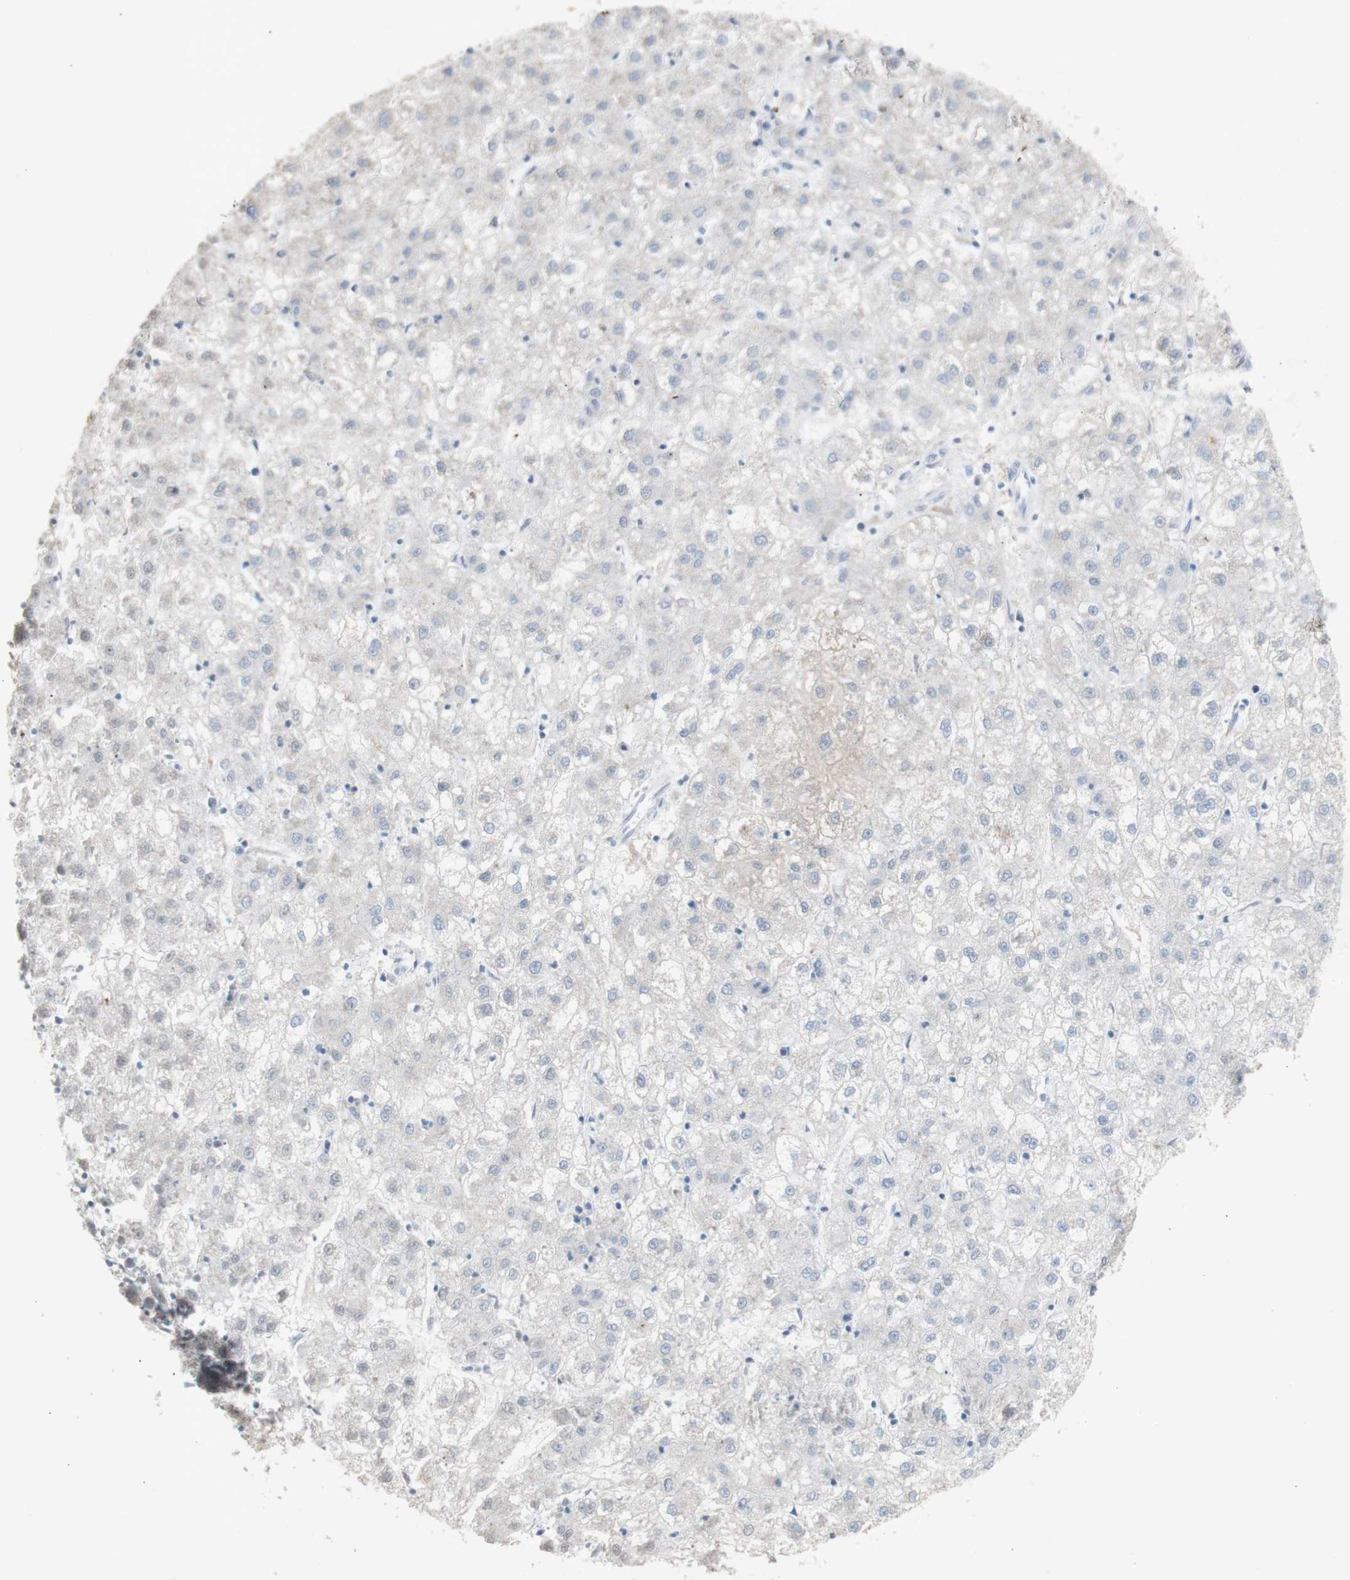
{"staining": {"intensity": "weak", "quantity": ">75%", "location": "cytoplasmic/membranous"}, "tissue": "liver cancer", "cell_type": "Tumor cells", "image_type": "cancer", "snomed": [{"axis": "morphology", "description": "Carcinoma, Hepatocellular, NOS"}, {"axis": "topography", "description": "Liver"}], "caption": "A brown stain shows weak cytoplasmic/membranous expression of a protein in hepatocellular carcinoma (liver) tumor cells. The staining was performed using DAB (3,3'-diaminobenzidine) to visualize the protein expression in brown, while the nuclei were stained in blue with hematoxylin (Magnification: 20x).", "gene": "INS", "patient": {"sex": "male", "age": 72}}